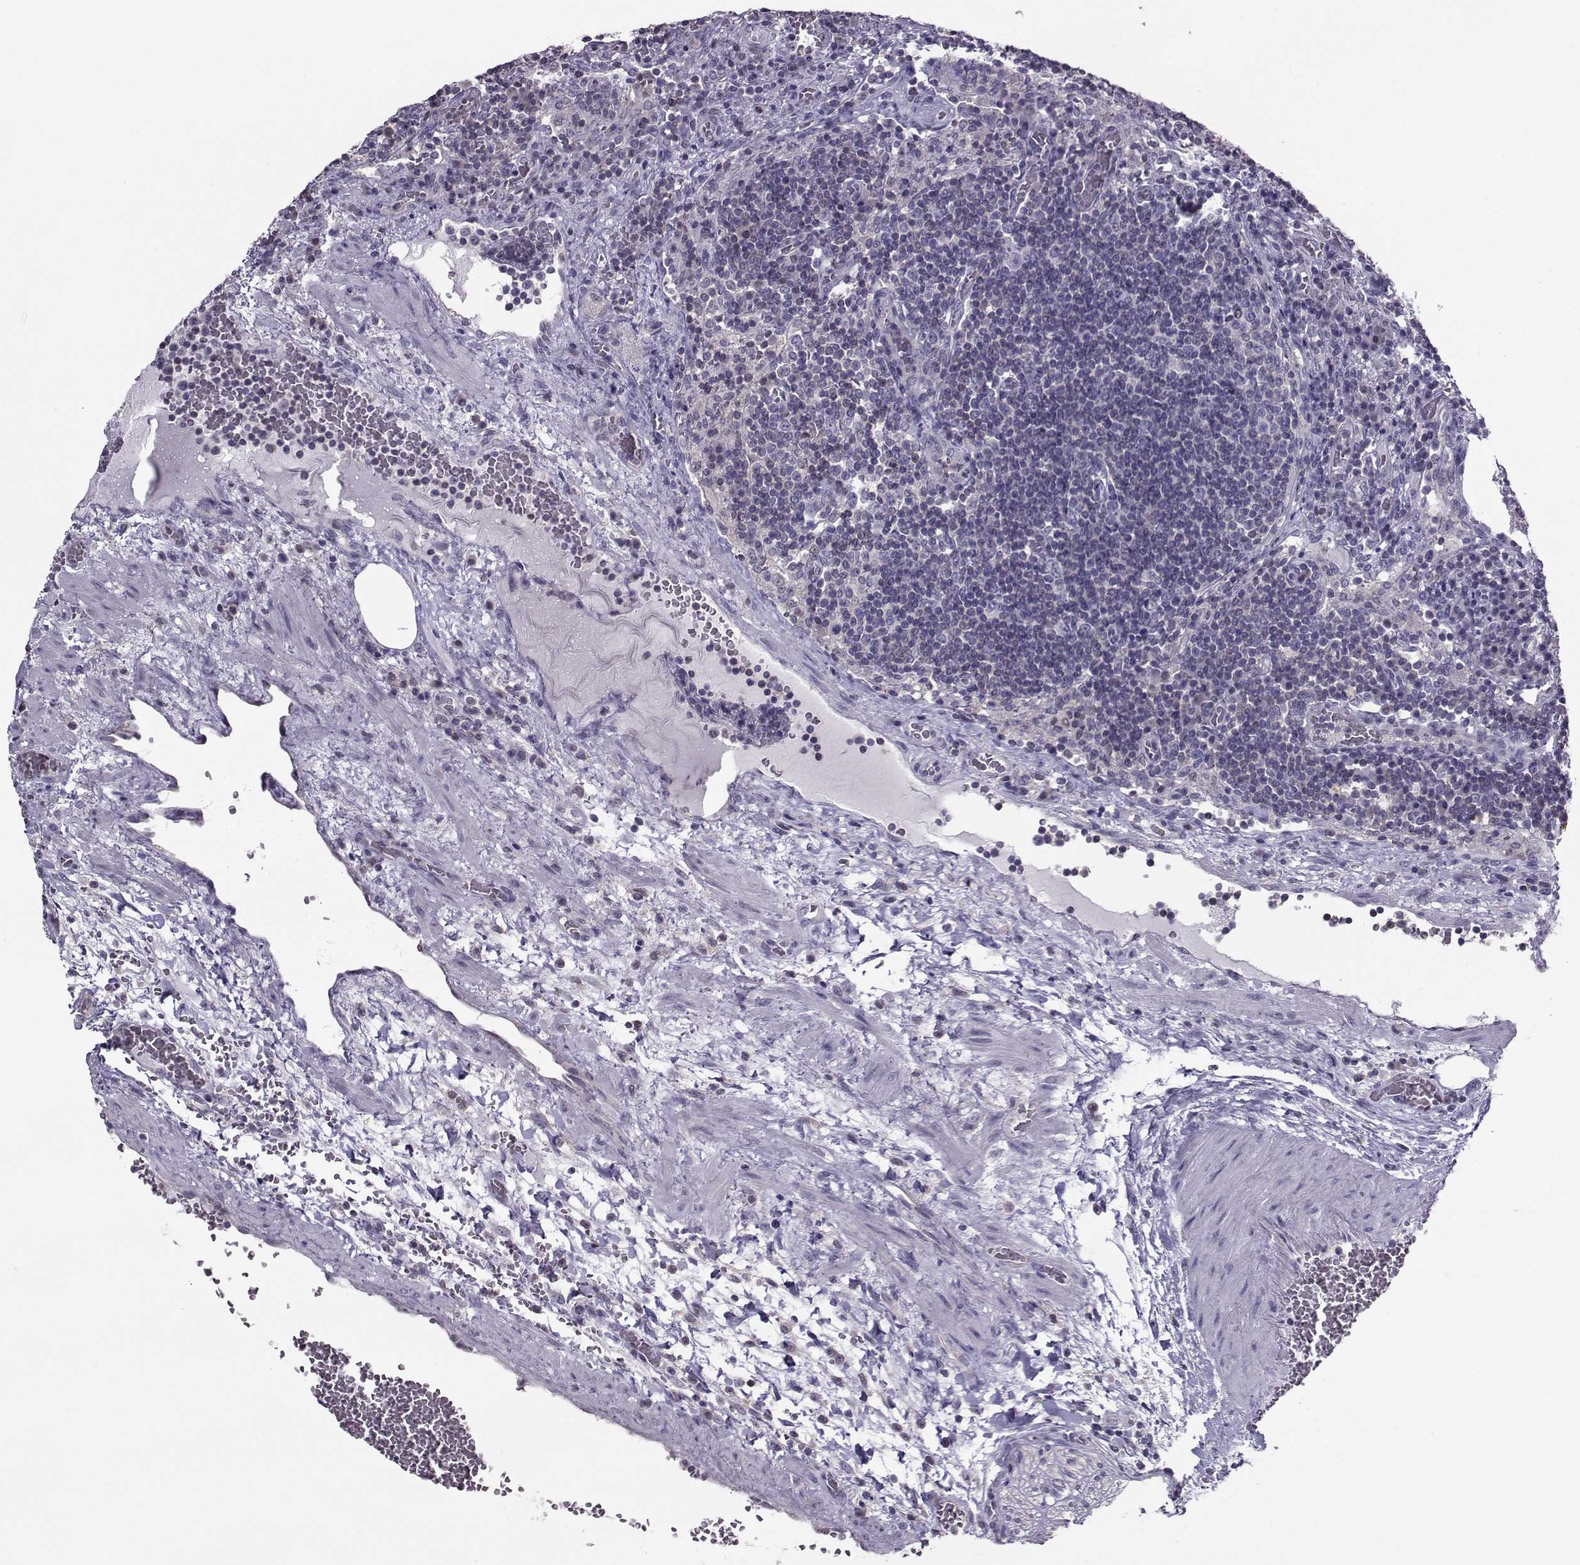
{"staining": {"intensity": "negative", "quantity": "none", "location": "none"}, "tissue": "lymph node", "cell_type": "Germinal center cells", "image_type": "normal", "snomed": [{"axis": "morphology", "description": "Normal tissue, NOS"}, {"axis": "topography", "description": "Lymph node"}], "caption": "Immunohistochemical staining of benign lymph node demonstrates no significant expression in germinal center cells.", "gene": "PGK1", "patient": {"sex": "male", "age": 63}}